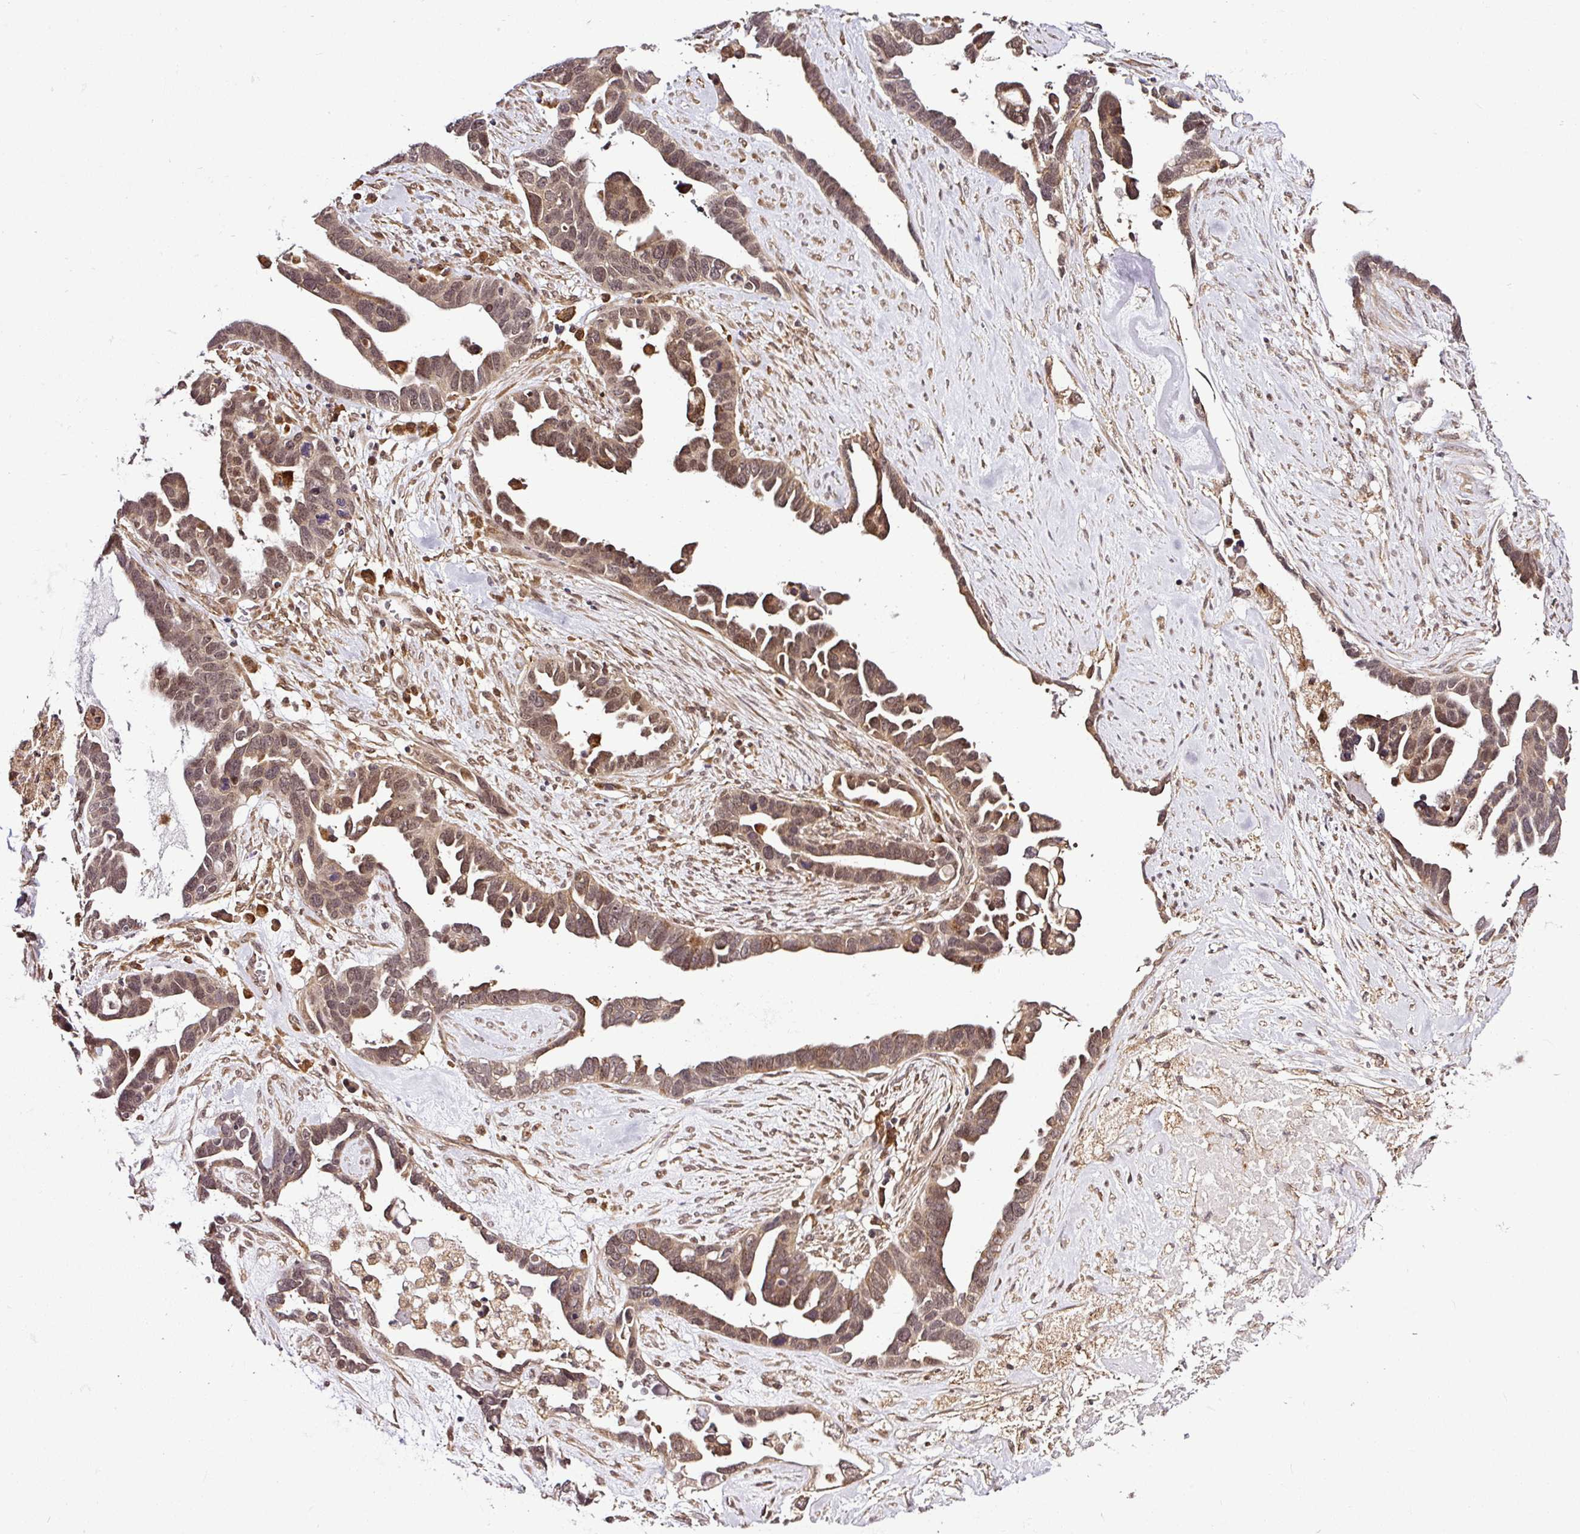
{"staining": {"intensity": "moderate", "quantity": ">75%", "location": "cytoplasmic/membranous,nuclear"}, "tissue": "ovarian cancer", "cell_type": "Tumor cells", "image_type": "cancer", "snomed": [{"axis": "morphology", "description": "Cystadenocarcinoma, serous, NOS"}, {"axis": "topography", "description": "Ovary"}], "caption": "Human serous cystadenocarcinoma (ovarian) stained with a brown dye reveals moderate cytoplasmic/membranous and nuclear positive expression in approximately >75% of tumor cells.", "gene": "FAM153A", "patient": {"sex": "female", "age": 54}}